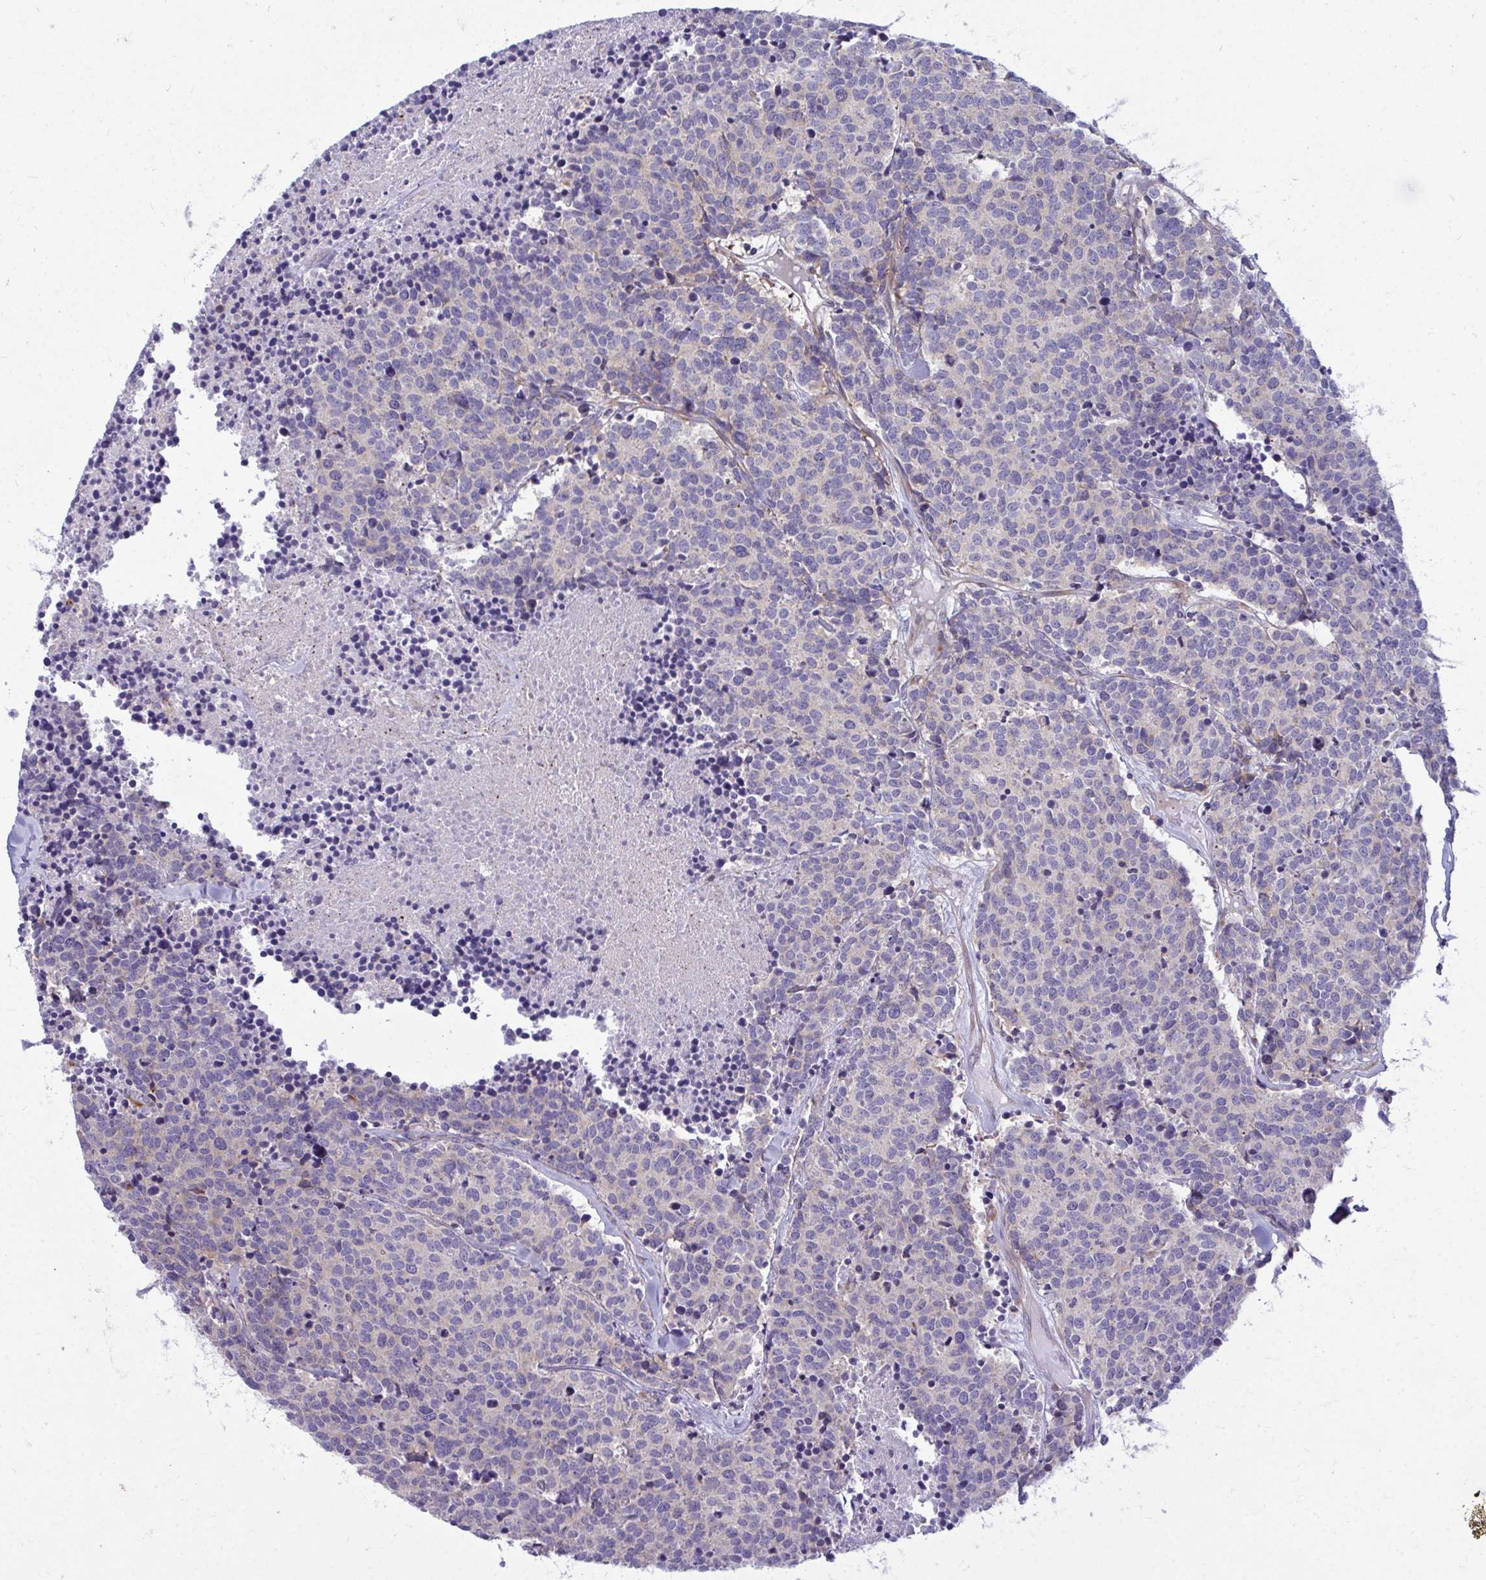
{"staining": {"intensity": "negative", "quantity": "none", "location": "none"}, "tissue": "carcinoid", "cell_type": "Tumor cells", "image_type": "cancer", "snomed": [{"axis": "morphology", "description": "Carcinoid, malignant, NOS"}, {"axis": "topography", "description": "Skin"}], "caption": "DAB (3,3'-diaminobenzidine) immunohistochemical staining of human carcinoid (malignant) demonstrates no significant expression in tumor cells.", "gene": "GFPT2", "patient": {"sex": "female", "age": 79}}